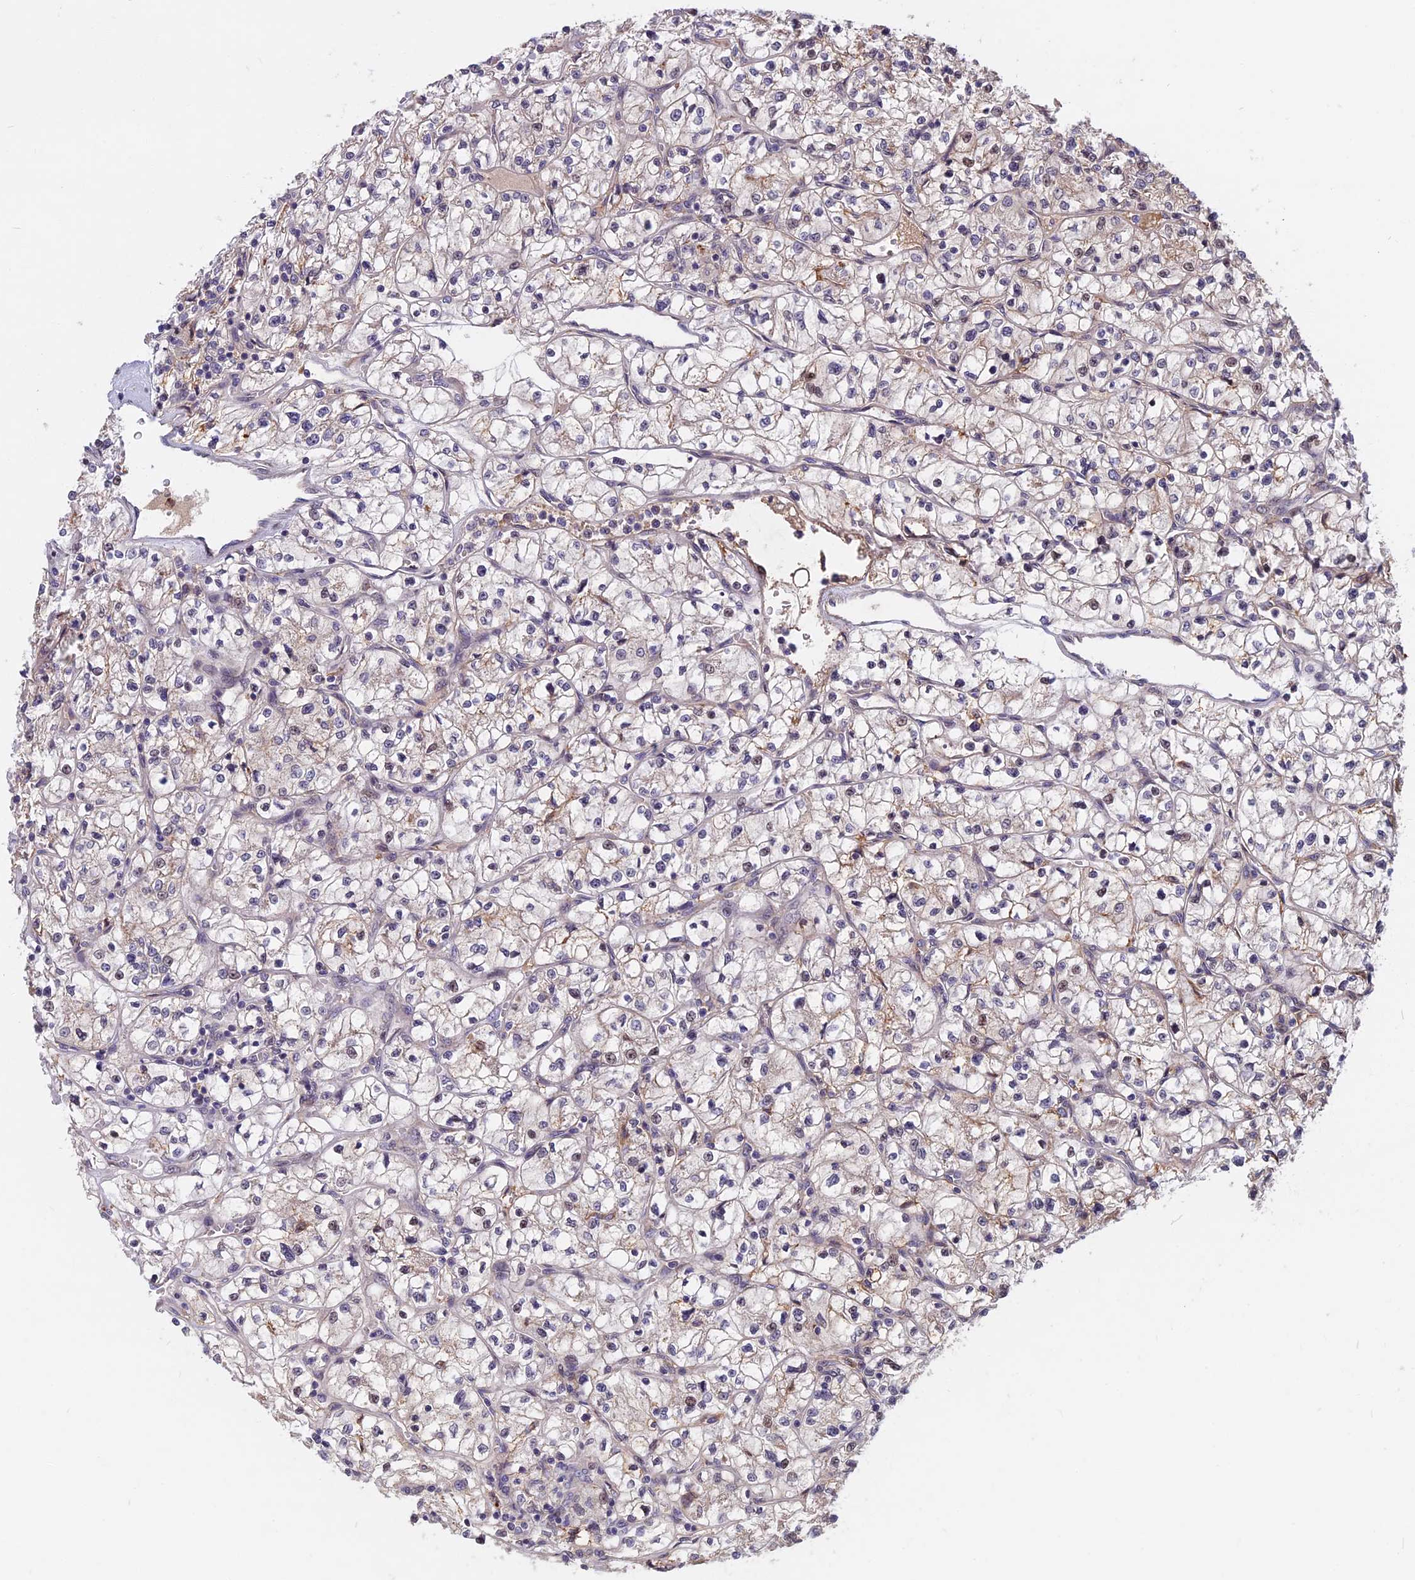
{"staining": {"intensity": "weak", "quantity": "<25%", "location": "cytoplasmic/membranous"}, "tissue": "renal cancer", "cell_type": "Tumor cells", "image_type": "cancer", "snomed": [{"axis": "morphology", "description": "Adenocarcinoma, NOS"}, {"axis": "topography", "description": "Kidney"}], "caption": "High power microscopy photomicrograph of an immunohistochemistry (IHC) histopathology image of renal adenocarcinoma, revealing no significant positivity in tumor cells.", "gene": "SPG11", "patient": {"sex": "female", "age": 64}}